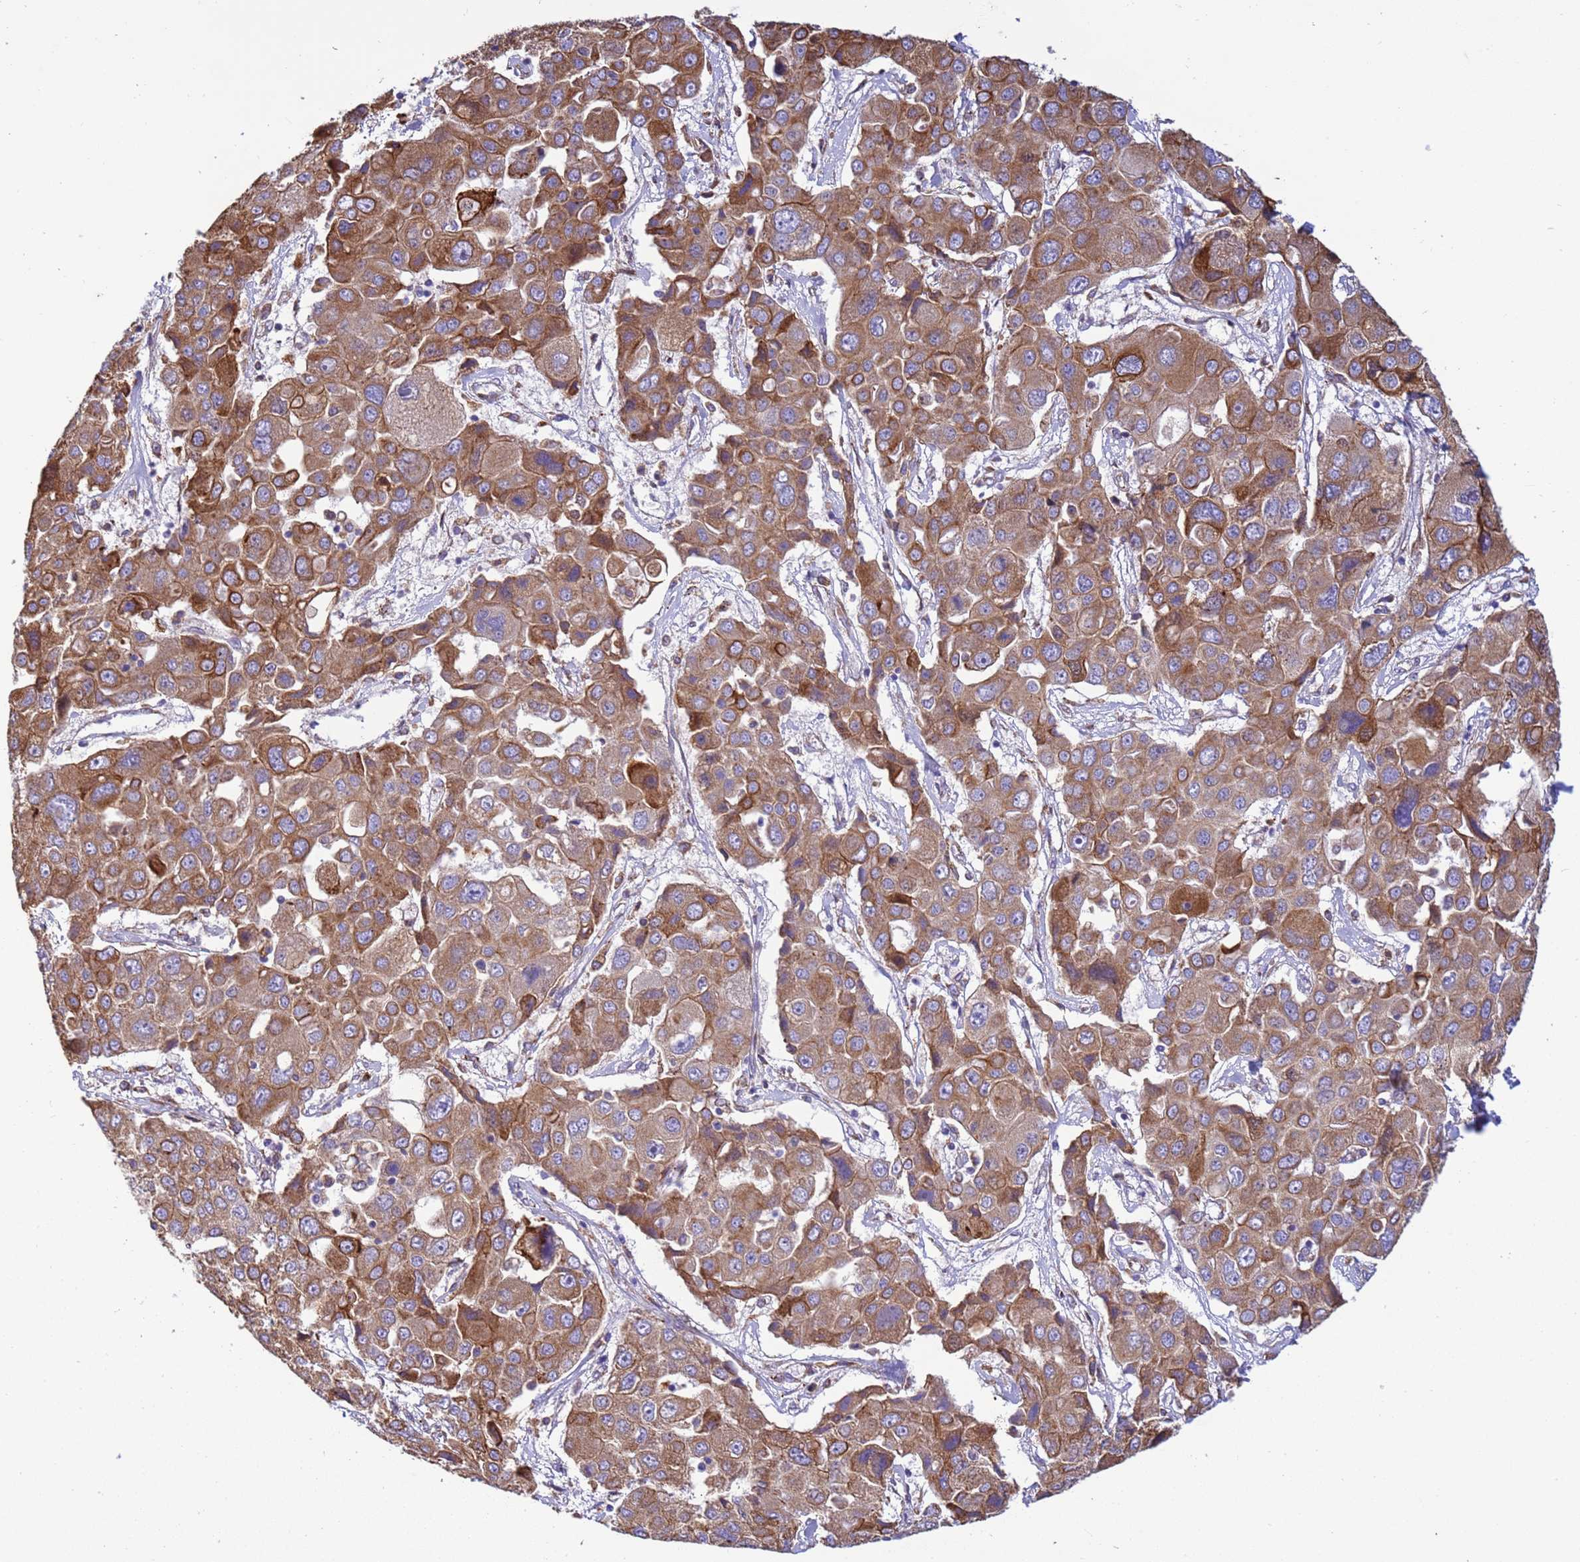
{"staining": {"intensity": "moderate", "quantity": ">75%", "location": "cytoplasmic/membranous"}, "tissue": "liver cancer", "cell_type": "Tumor cells", "image_type": "cancer", "snomed": [{"axis": "morphology", "description": "Cholangiocarcinoma"}, {"axis": "topography", "description": "Liver"}], "caption": "Human liver cholangiocarcinoma stained for a protein (brown) displays moderate cytoplasmic/membranous positive expression in about >75% of tumor cells.", "gene": "THAP5", "patient": {"sex": "male", "age": 67}}